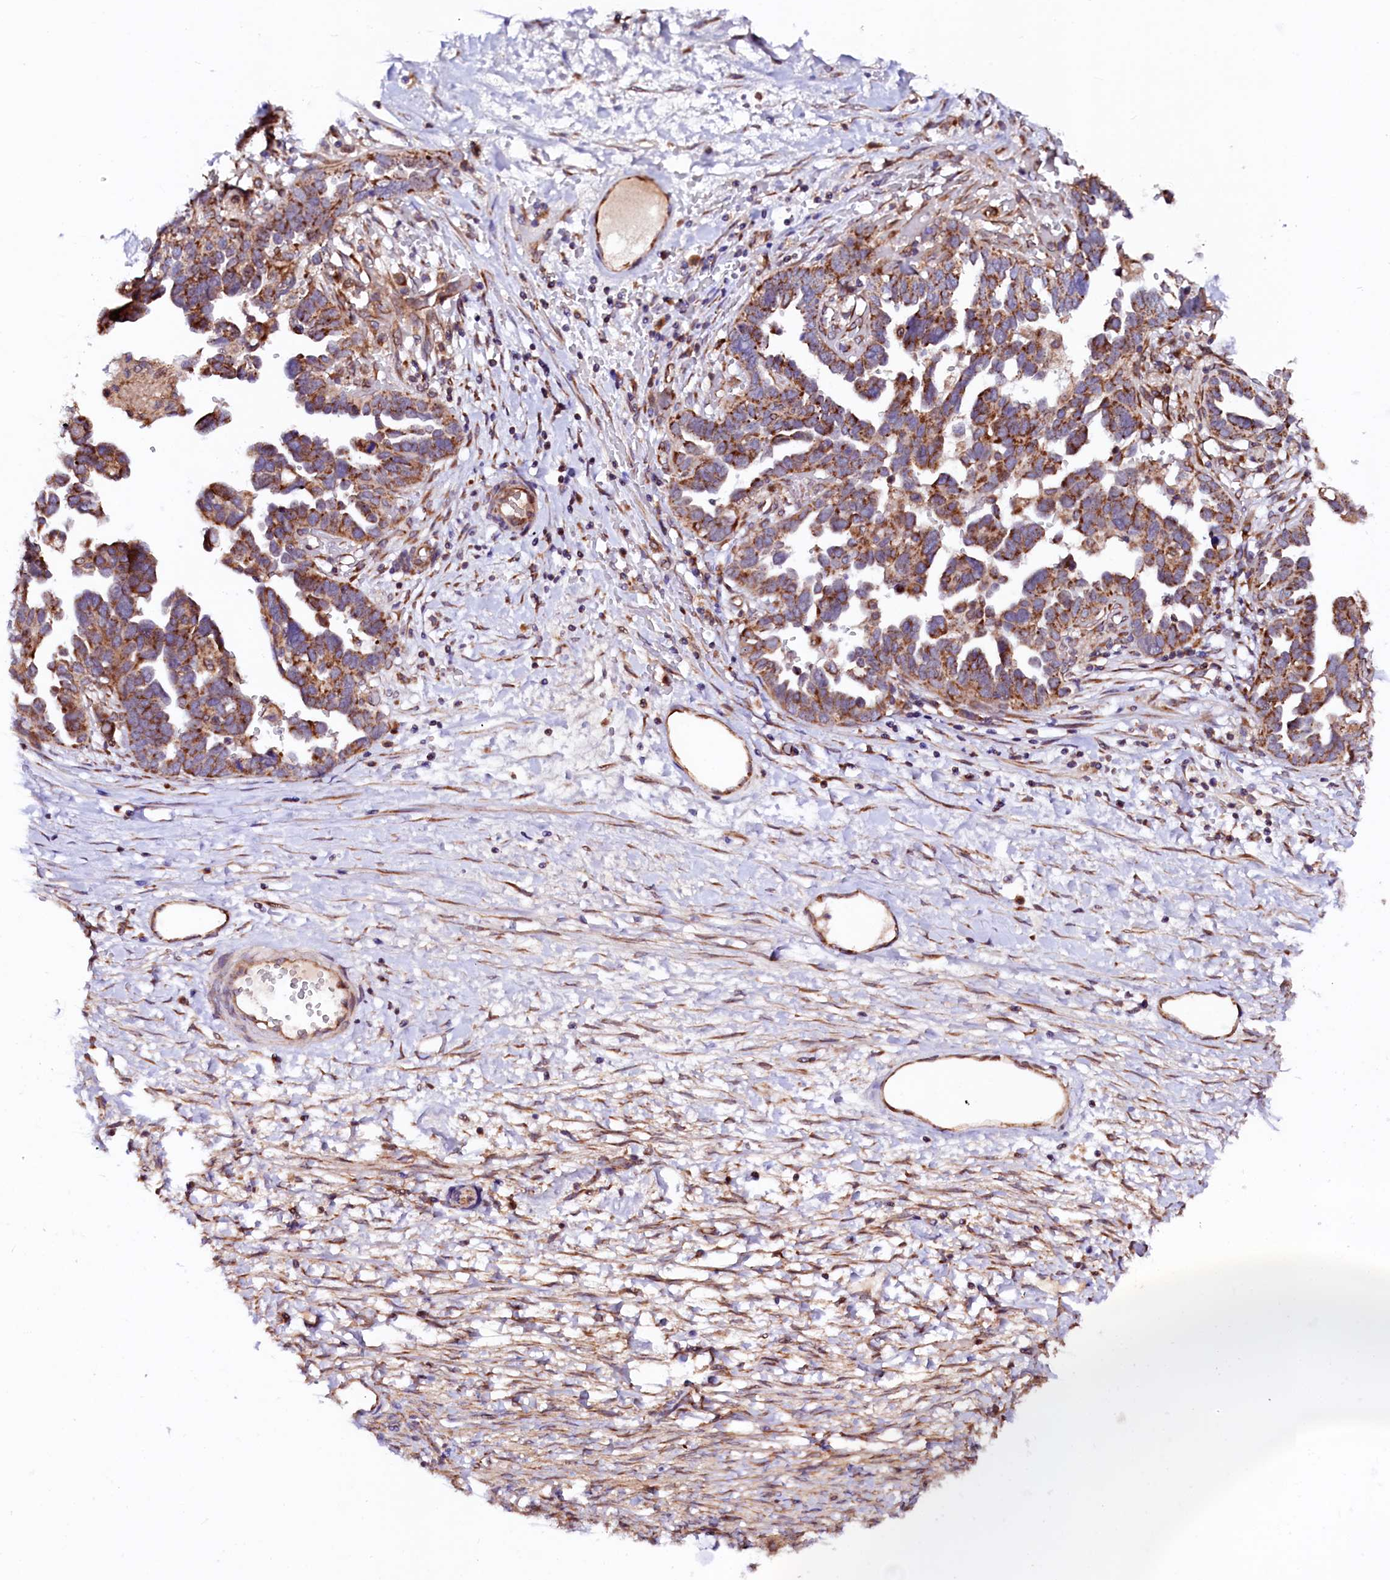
{"staining": {"intensity": "moderate", "quantity": ">75%", "location": "cytoplasmic/membranous"}, "tissue": "ovarian cancer", "cell_type": "Tumor cells", "image_type": "cancer", "snomed": [{"axis": "morphology", "description": "Cystadenocarcinoma, serous, NOS"}, {"axis": "topography", "description": "Ovary"}], "caption": "Human ovarian cancer stained for a protein (brown) reveals moderate cytoplasmic/membranous positive staining in approximately >75% of tumor cells.", "gene": "UBE3C", "patient": {"sex": "female", "age": 54}}